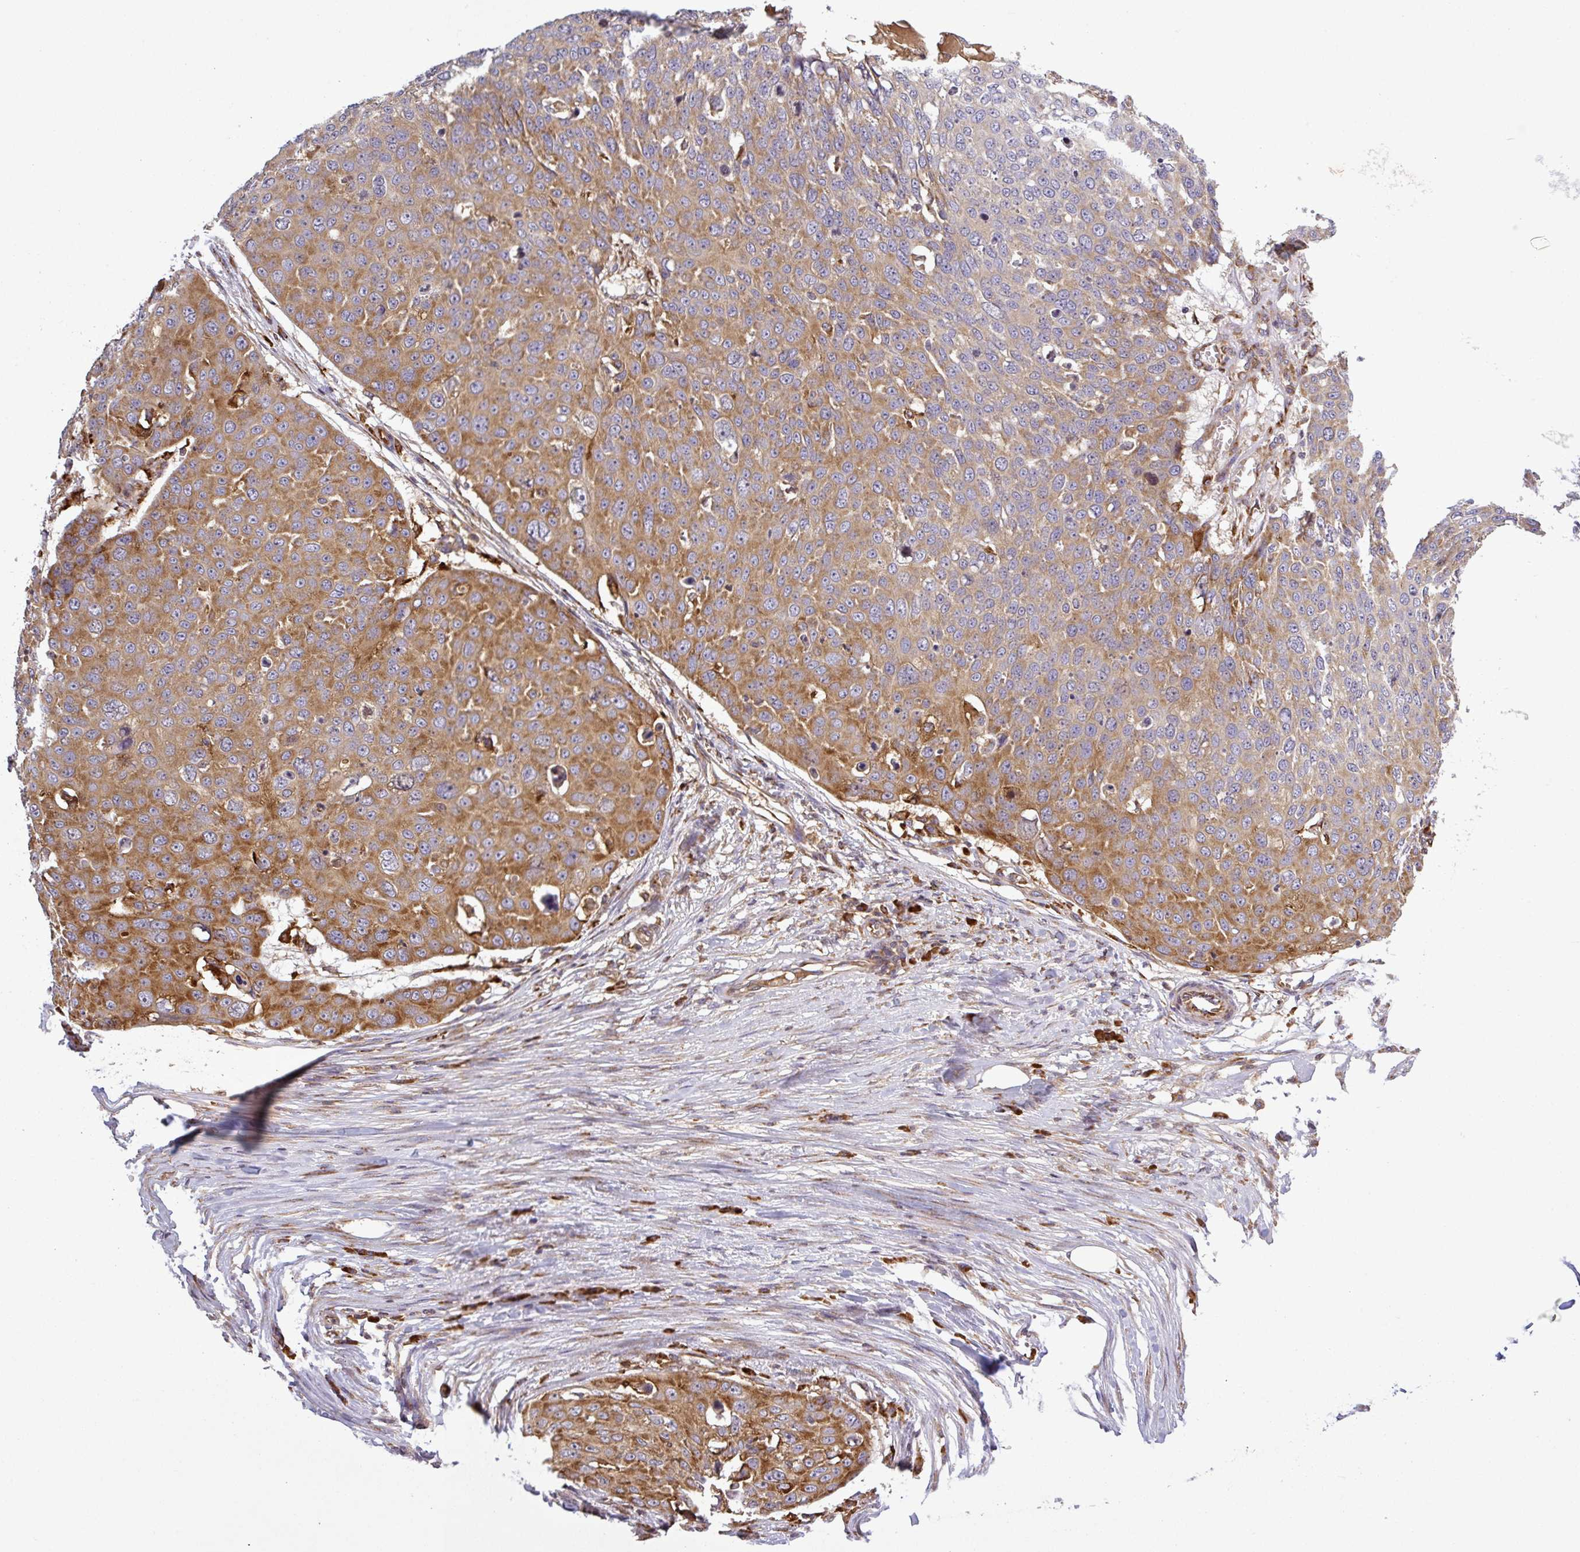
{"staining": {"intensity": "moderate", "quantity": ">75%", "location": "cytoplasmic/membranous"}, "tissue": "skin cancer", "cell_type": "Tumor cells", "image_type": "cancer", "snomed": [{"axis": "morphology", "description": "Squamous cell carcinoma, NOS"}, {"axis": "topography", "description": "Skin"}], "caption": "Protein analysis of squamous cell carcinoma (skin) tissue reveals moderate cytoplasmic/membranous positivity in approximately >75% of tumor cells.", "gene": "LRRC74B", "patient": {"sex": "male", "age": 71}}